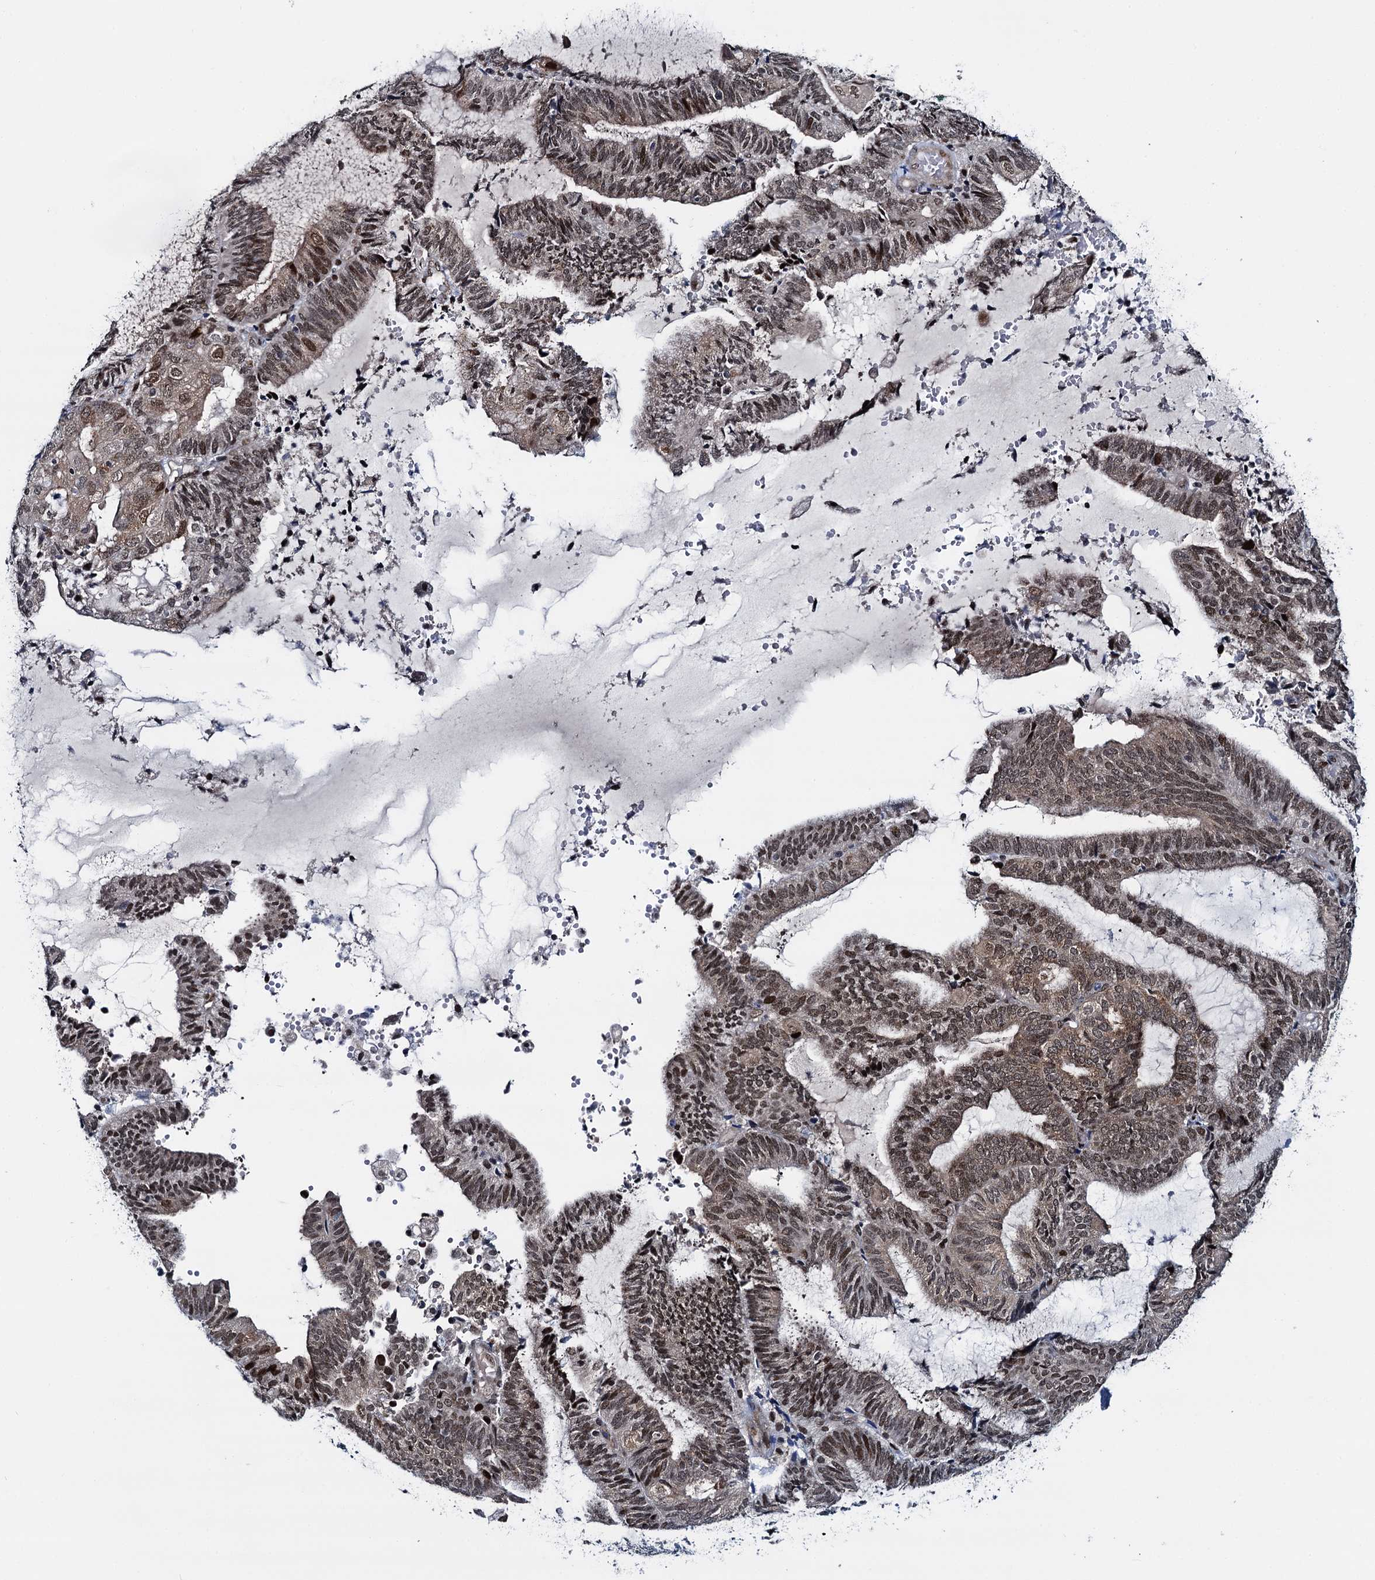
{"staining": {"intensity": "moderate", "quantity": ">75%", "location": "nuclear"}, "tissue": "endometrial cancer", "cell_type": "Tumor cells", "image_type": "cancer", "snomed": [{"axis": "morphology", "description": "Adenocarcinoma, NOS"}, {"axis": "topography", "description": "Endometrium"}], "caption": "This is a photomicrograph of IHC staining of adenocarcinoma (endometrial), which shows moderate staining in the nuclear of tumor cells.", "gene": "RUFY2", "patient": {"sex": "female", "age": 81}}